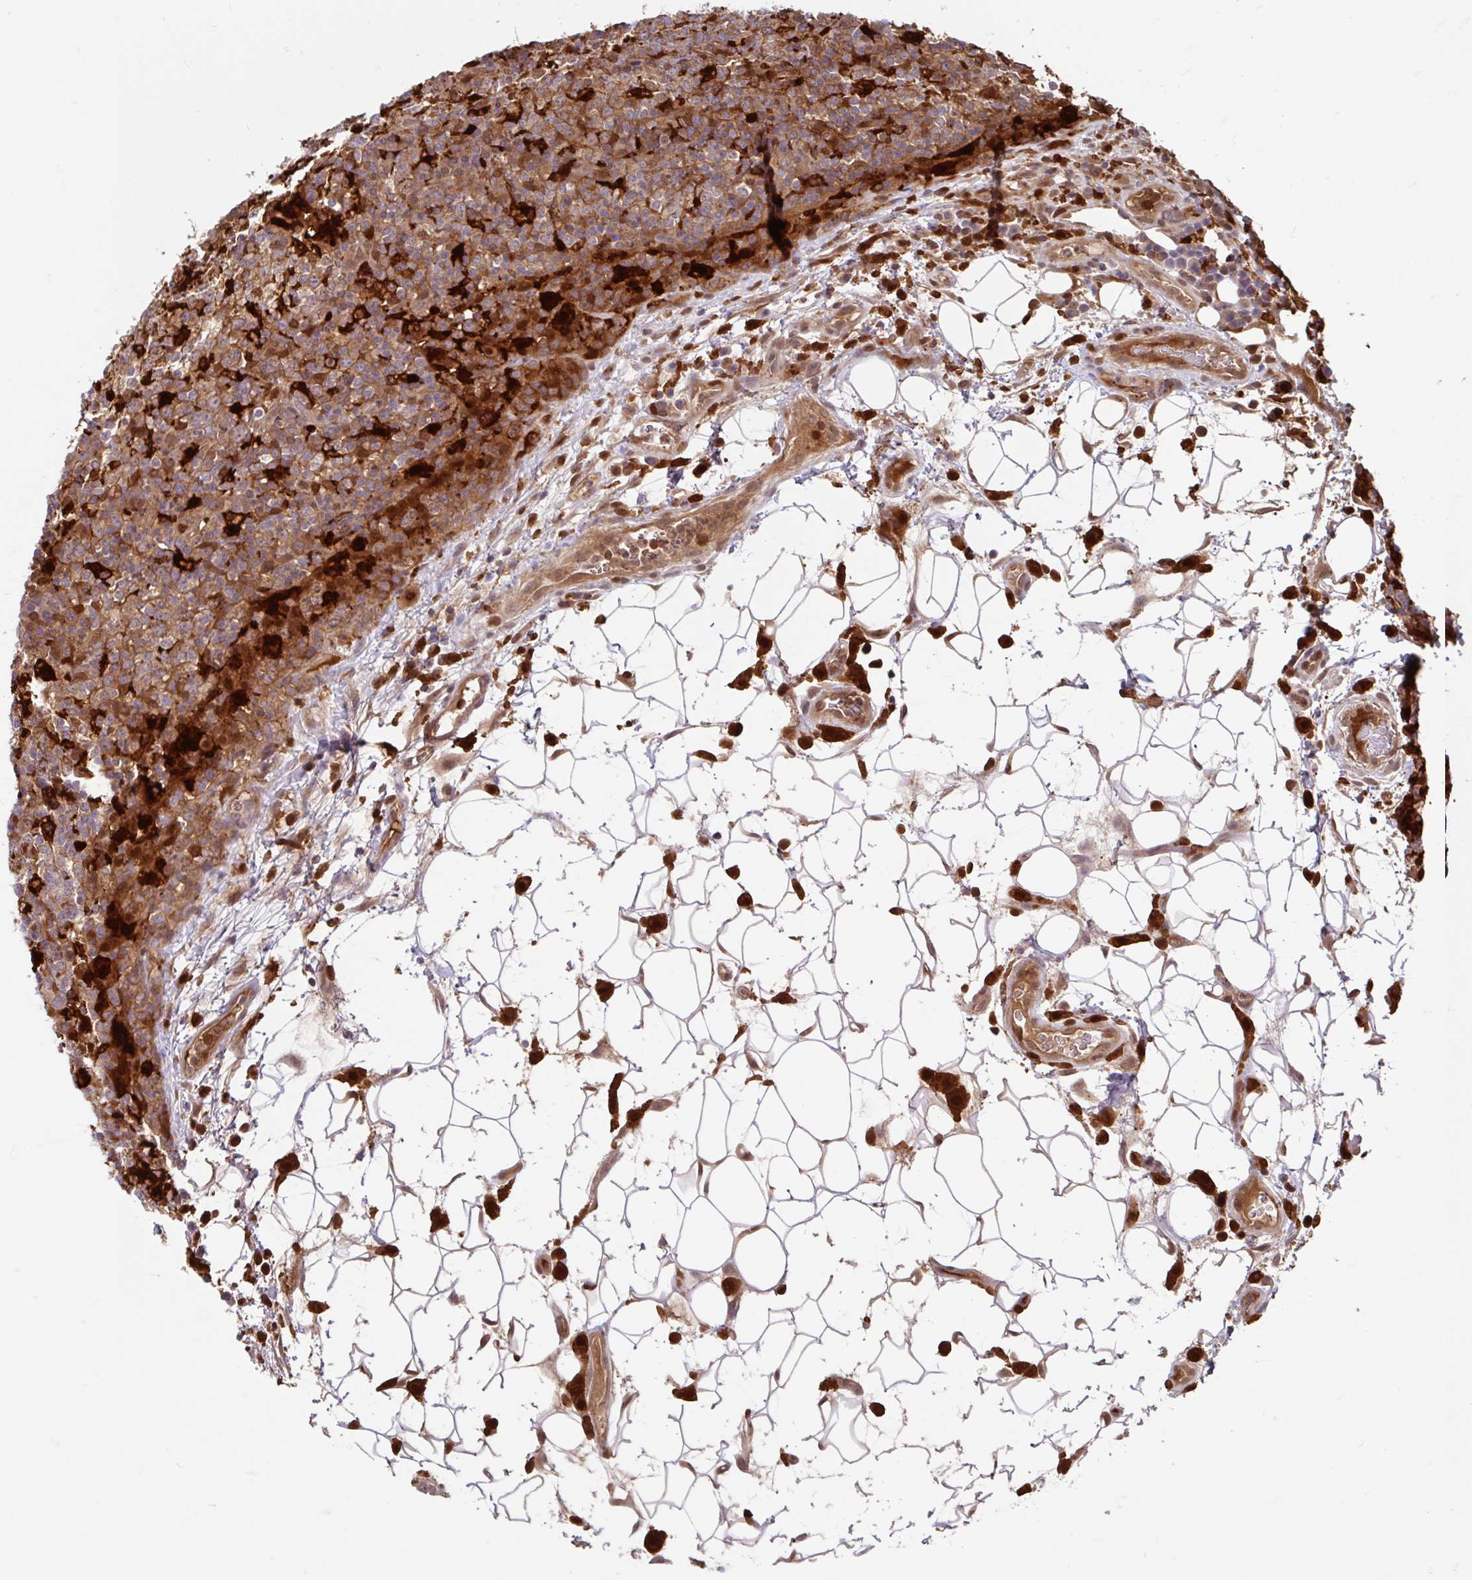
{"staining": {"intensity": "strong", "quantity": "<25%", "location": "cytoplasmic/membranous"}, "tissue": "lymphoma", "cell_type": "Tumor cells", "image_type": "cancer", "snomed": [{"axis": "morphology", "description": "Malignant lymphoma, non-Hodgkin's type, High grade"}, {"axis": "topography", "description": "Lymph node"}], "caption": "Tumor cells show strong cytoplasmic/membranous staining in approximately <25% of cells in lymphoma.", "gene": "BLVRA", "patient": {"sex": "male", "age": 54}}